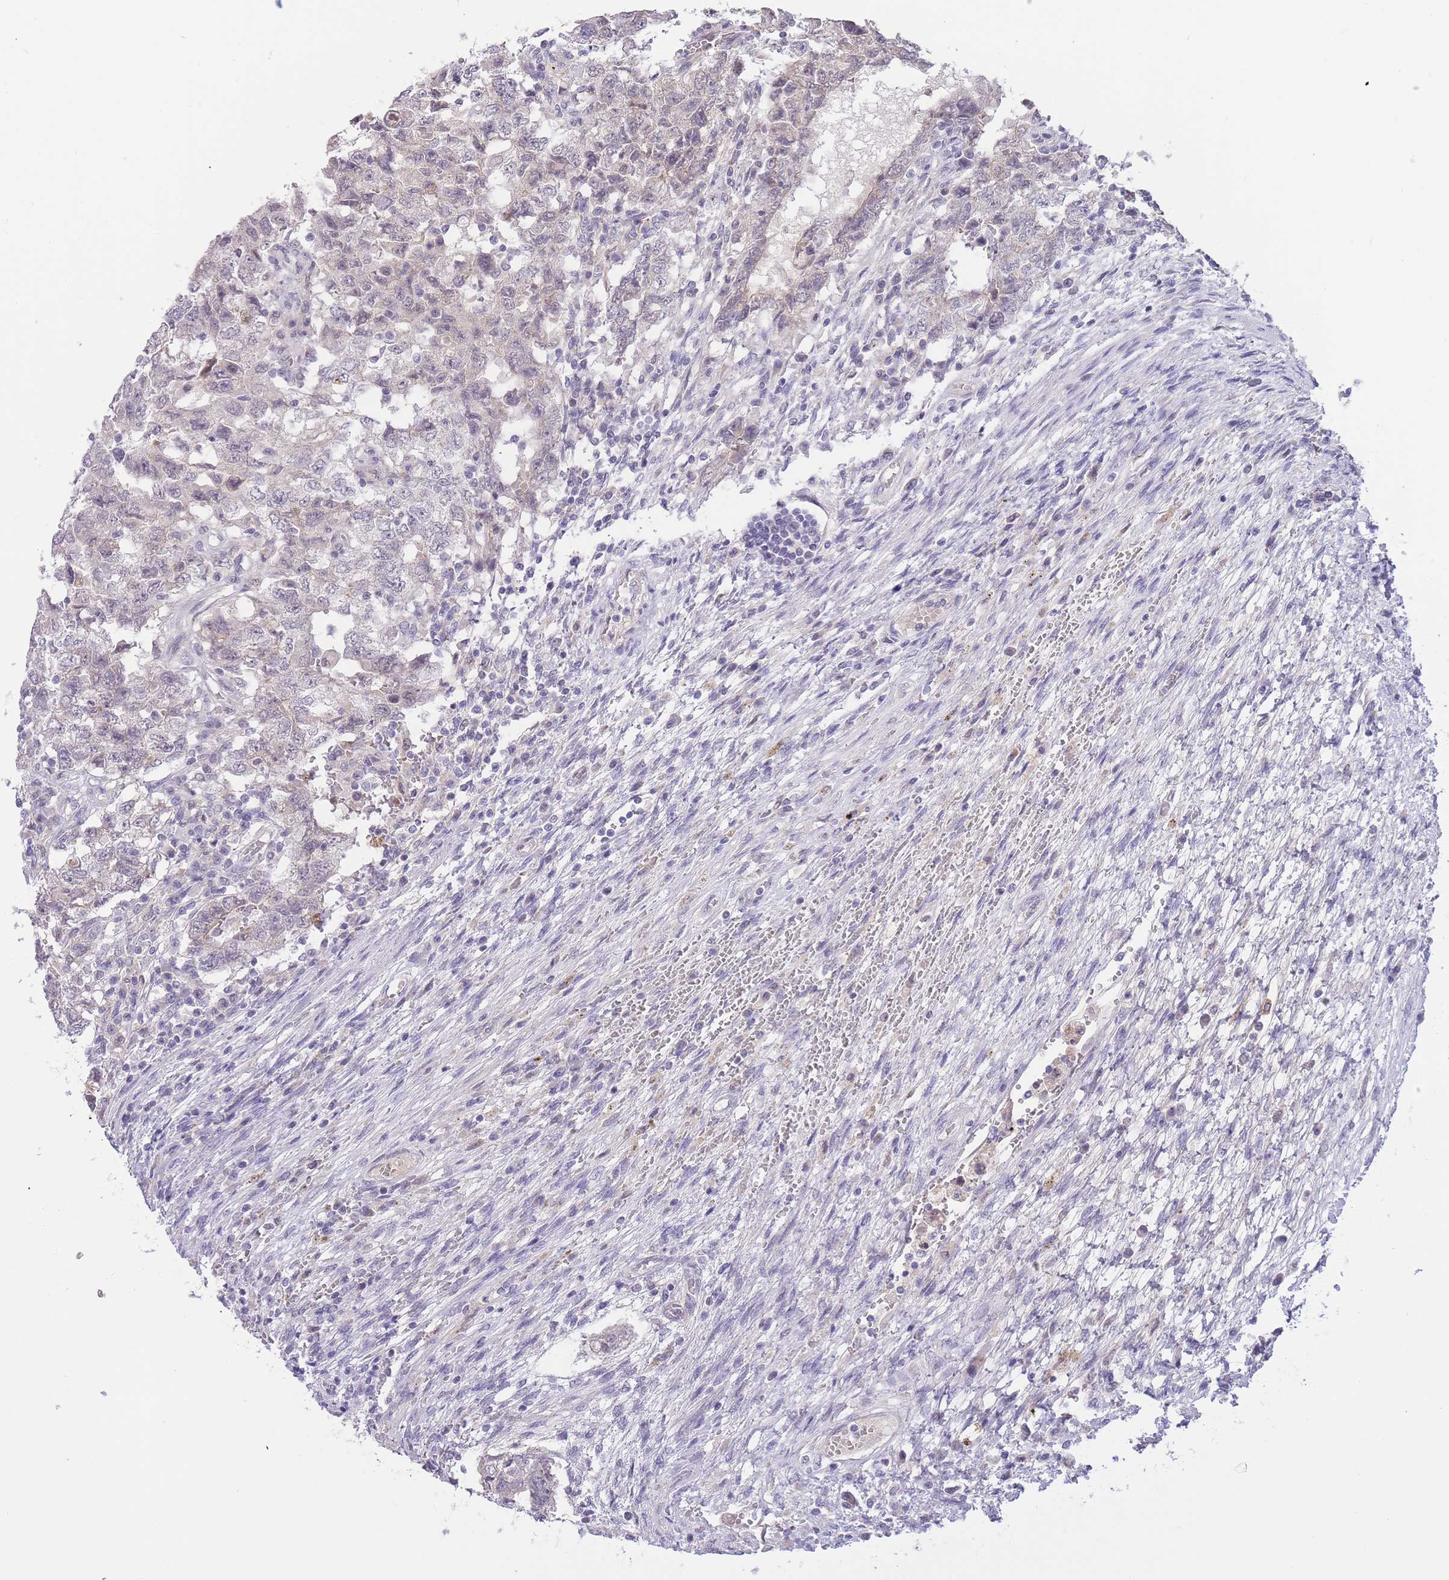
{"staining": {"intensity": "weak", "quantity": "<25%", "location": "cytoplasmic/membranous"}, "tissue": "testis cancer", "cell_type": "Tumor cells", "image_type": "cancer", "snomed": [{"axis": "morphology", "description": "Carcinoma, Embryonal, NOS"}, {"axis": "topography", "description": "Testis"}], "caption": "Immunohistochemical staining of embryonal carcinoma (testis) reveals no significant expression in tumor cells. (Stains: DAB (3,3'-diaminobenzidine) IHC with hematoxylin counter stain, Microscopy: brightfield microscopy at high magnification).", "gene": "GOLGA6L25", "patient": {"sex": "male", "age": 26}}